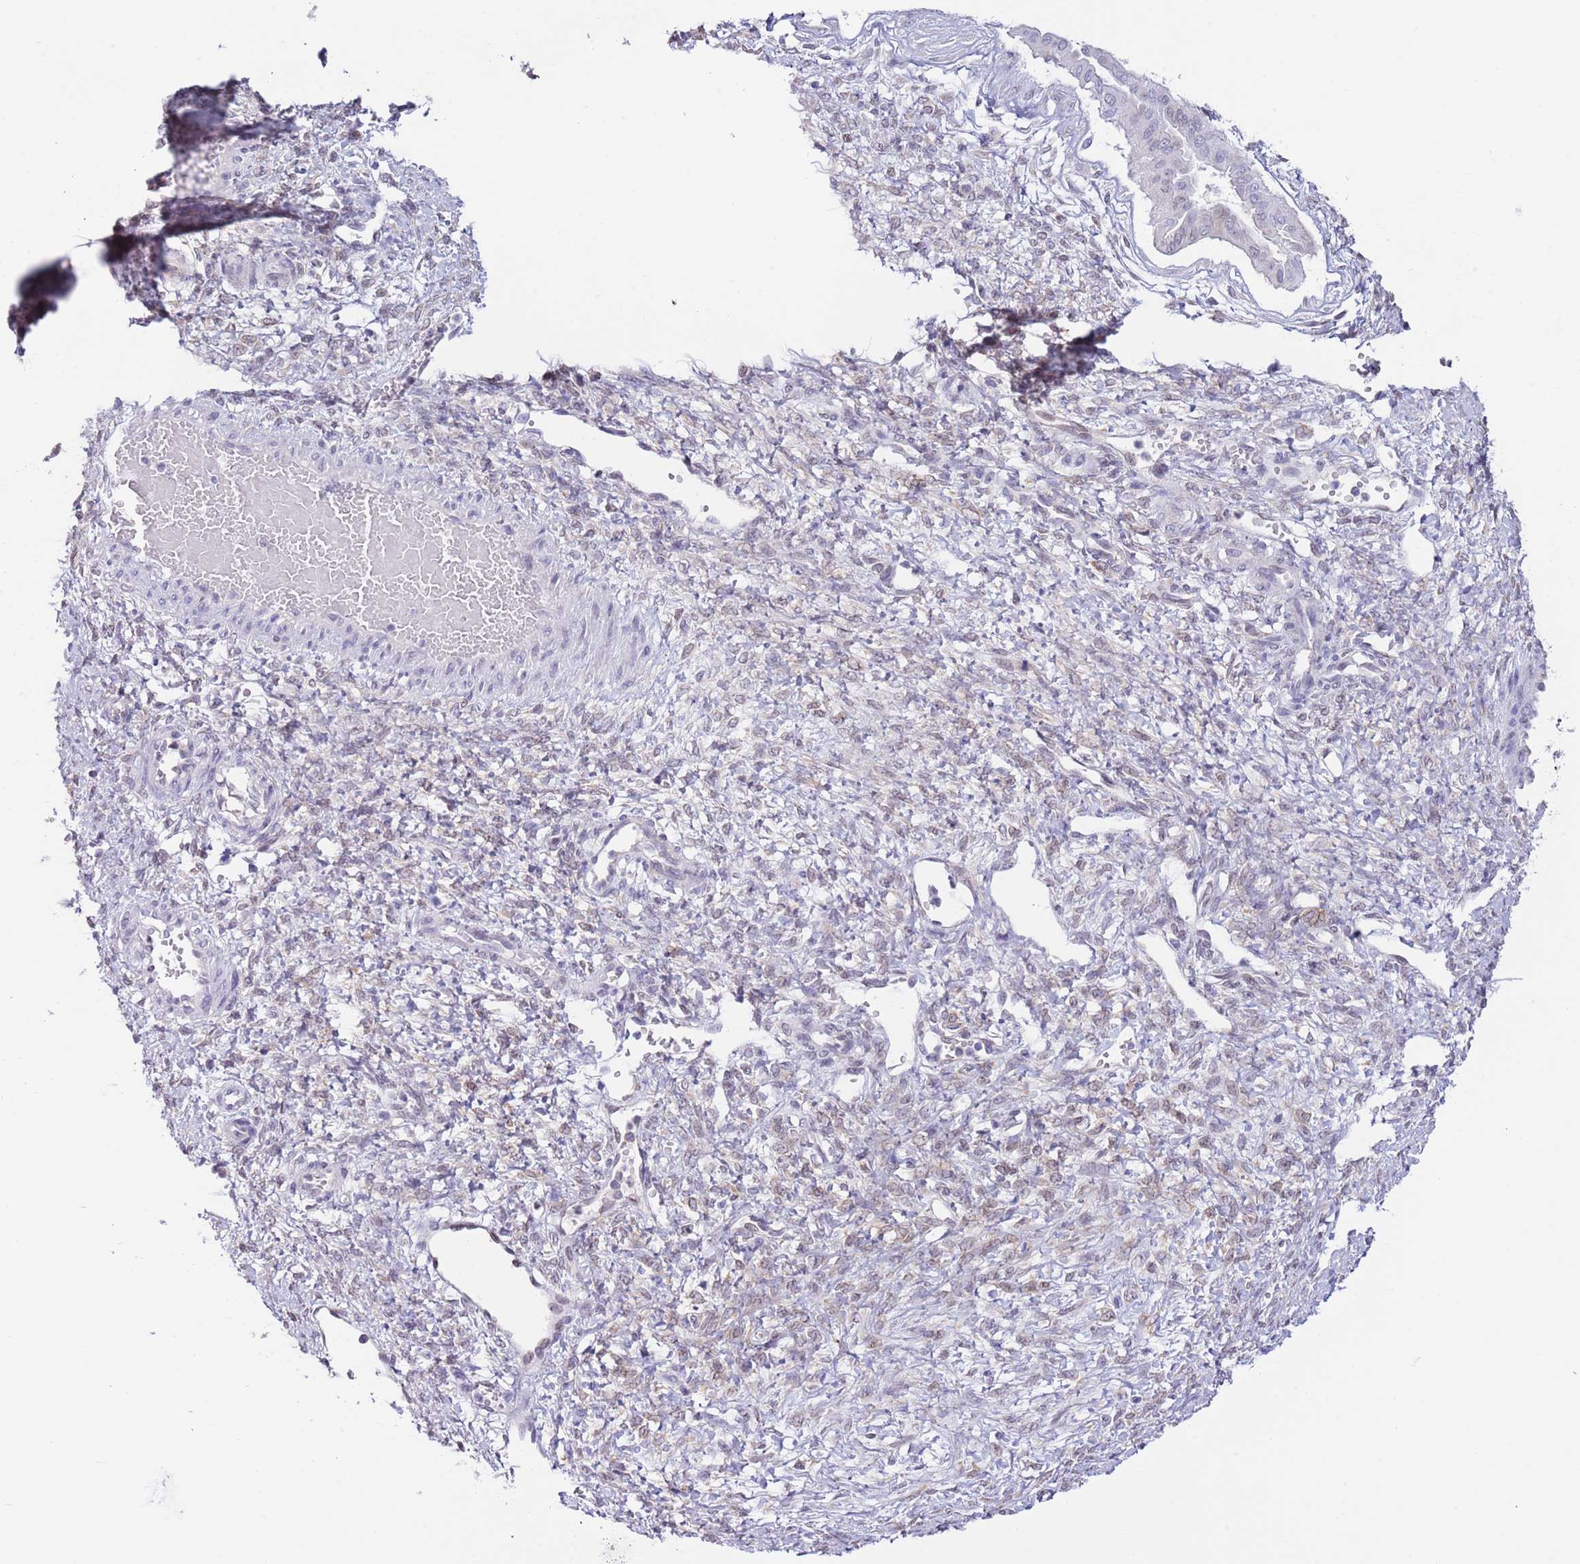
{"staining": {"intensity": "negative", "quantity": "none", "location": "none"}, "tissue": "ovarian cancer", "cell_type": "Tumor cells", "image_type": "cancer", "snomed": [{"axis": "morphology", "description": "Cystadenocarcinoma, mucinous, NOS"}, {"axis": "topography", "description": "Ovary"}], "caption": "Tumor cells show no significant protein expression in ovarian mucinous cystadenocarcinoma.", "gene": "EBPL", "patient": {"sex": "female", "age": 73}}